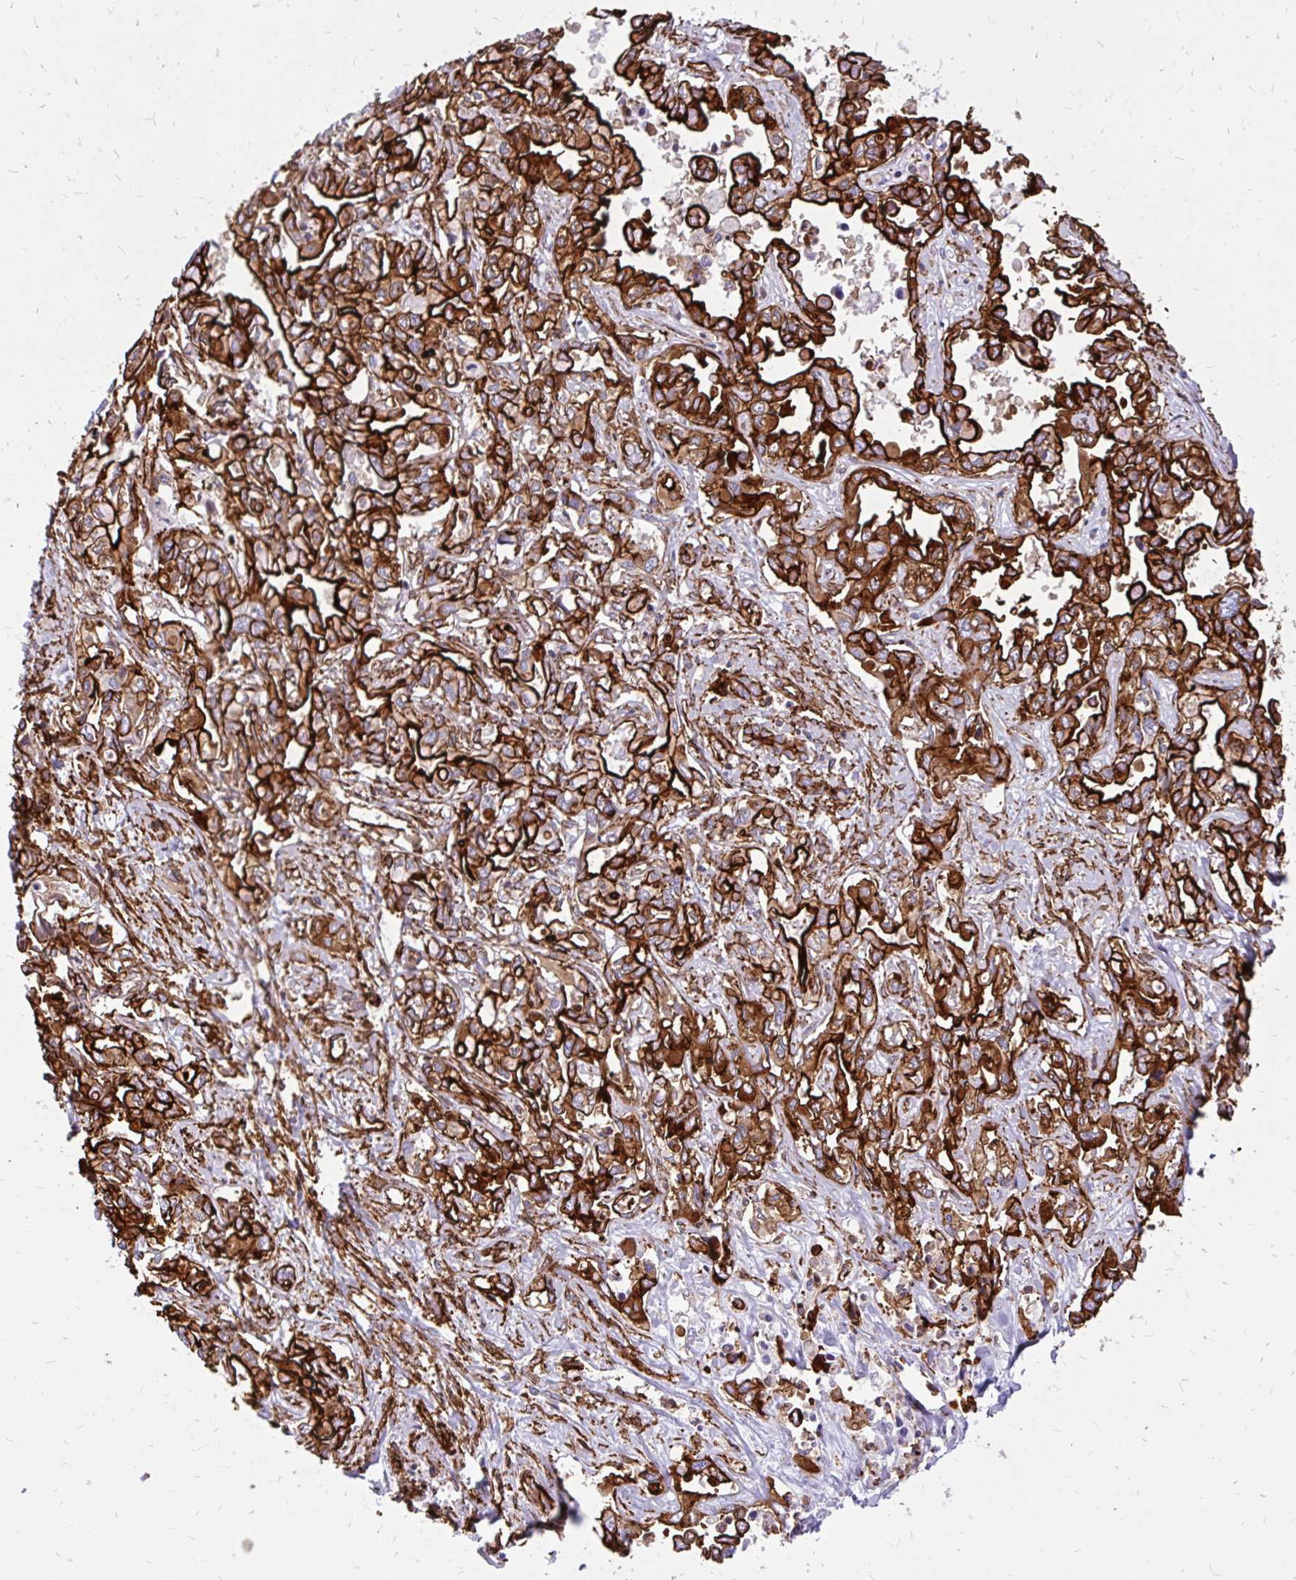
{"staining": {"intensity": "strong", "quantity": ">75%", "location": "cytoplasmic/membranous"}, "tissue": "liver cancer", "cell_type": "Tumor cells", "image_type": "cancer", "snomed": [{"axis": "morphology", "description": "Cholangiocarcinoma"}, {"axis": "topography", "description": "Liver"}], "caption": "A micrograph showing strong cytoplasmic/membranous positivity in about >75% of tumor cells in liver cholangiocarcinoma, as visualized by brown immunohistochemical staining.", "gene": "MAP1LC3B", "patient": {"sex": "female", "age": 64}}